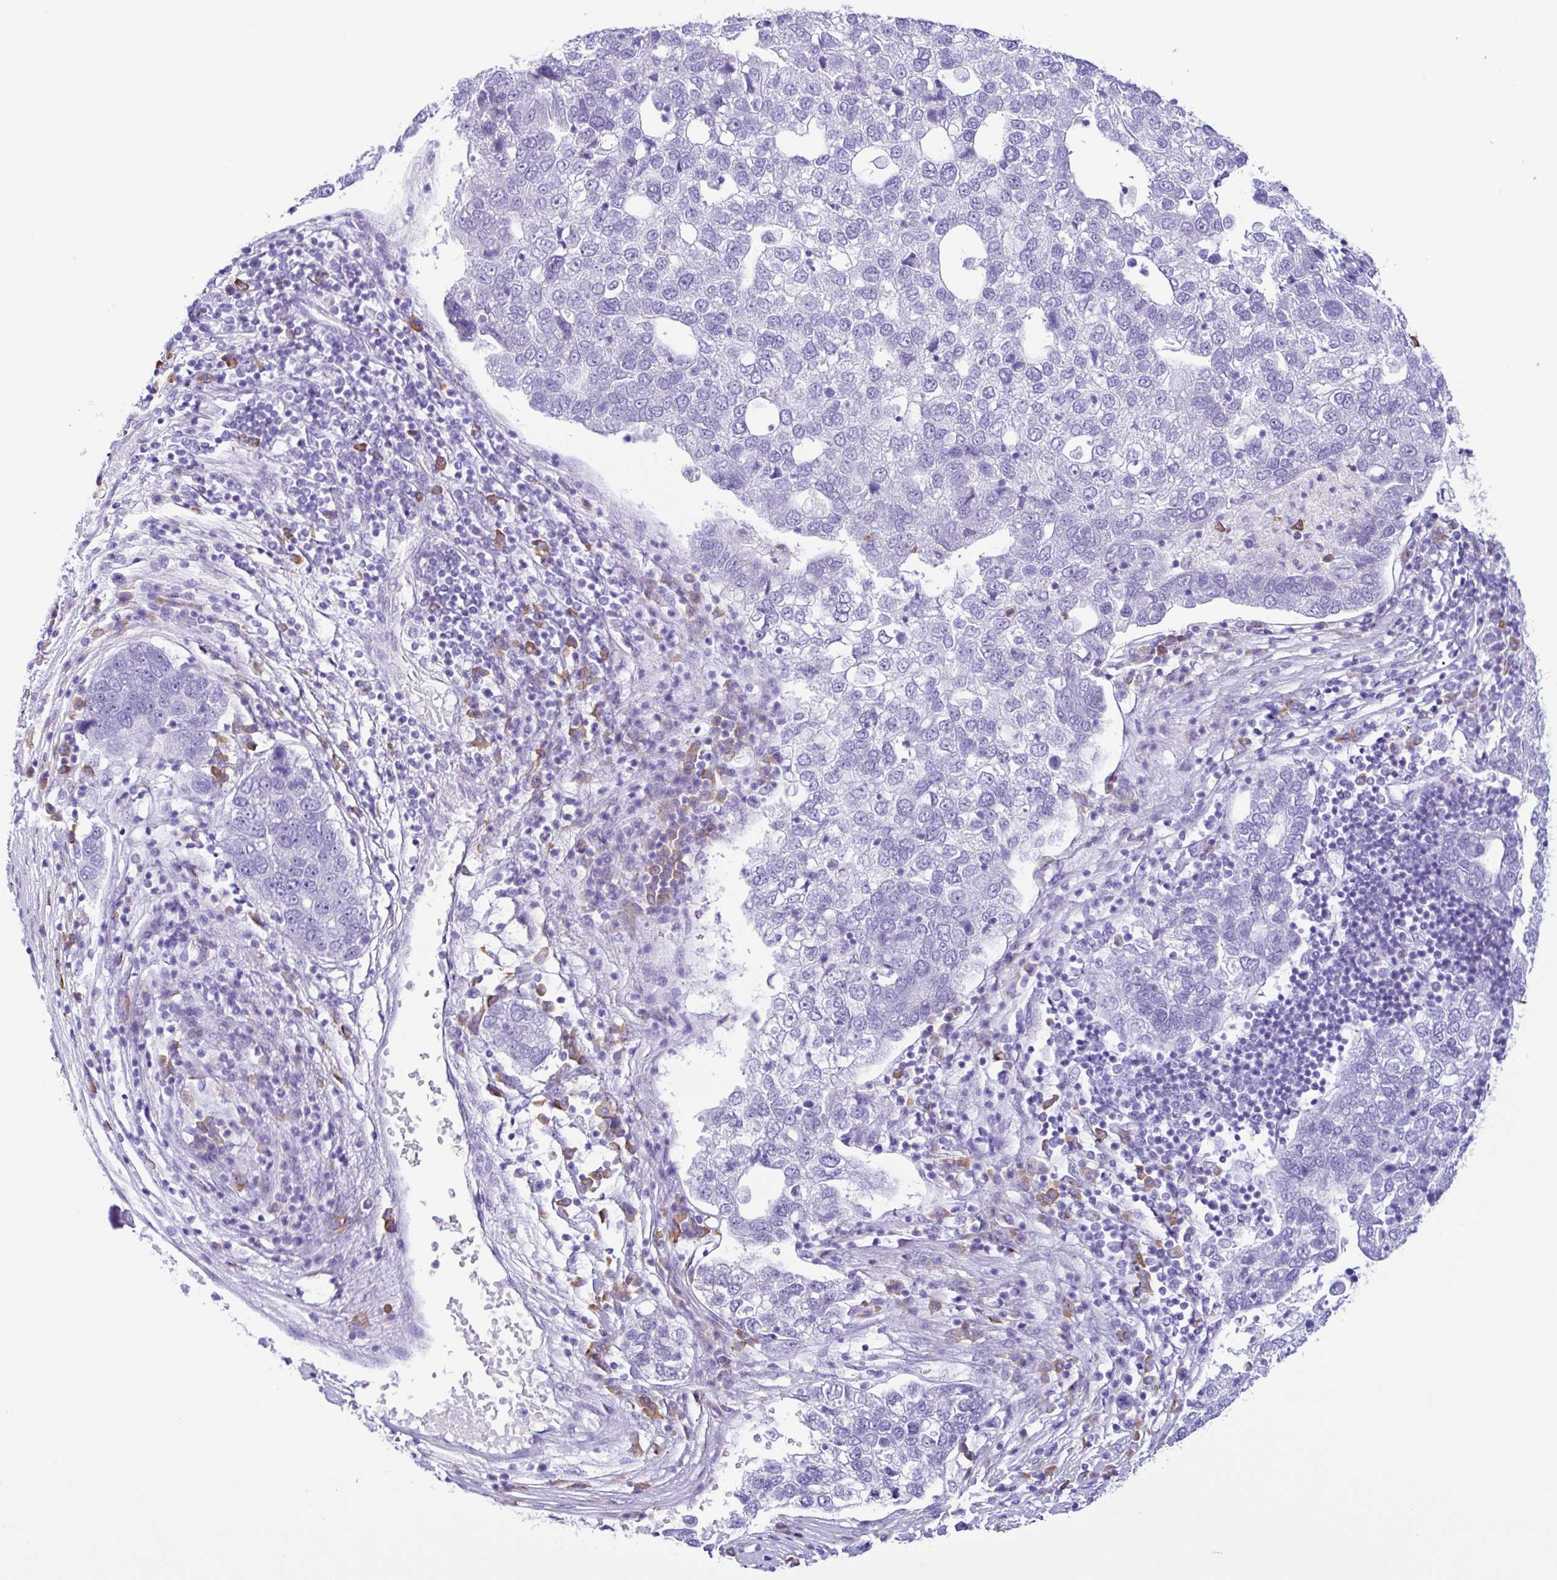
{"staining": {"intensity": "negative", "quantity": "none", "location": "none"}, "tissue": "pancreatic cancer", "cell_type": "Tumor cells", "image_type": "cancer", "snomed": [{"axis": "morphology", "description": "Adenocarcinoma, NOS"}, {"axis": "topography", "description": "Pancreas"}], "caption": "This is a photomicrograph of immunohistochemistry (IHC) staining of pancreatic cancer (adenocarcinoma), which shows no staining in tumor cells. (DAB (3,3'-diaminobenzidine) IHC, high magnification).", "gene": "PIGF", "patient": {"sex": "female", "age": 61}}